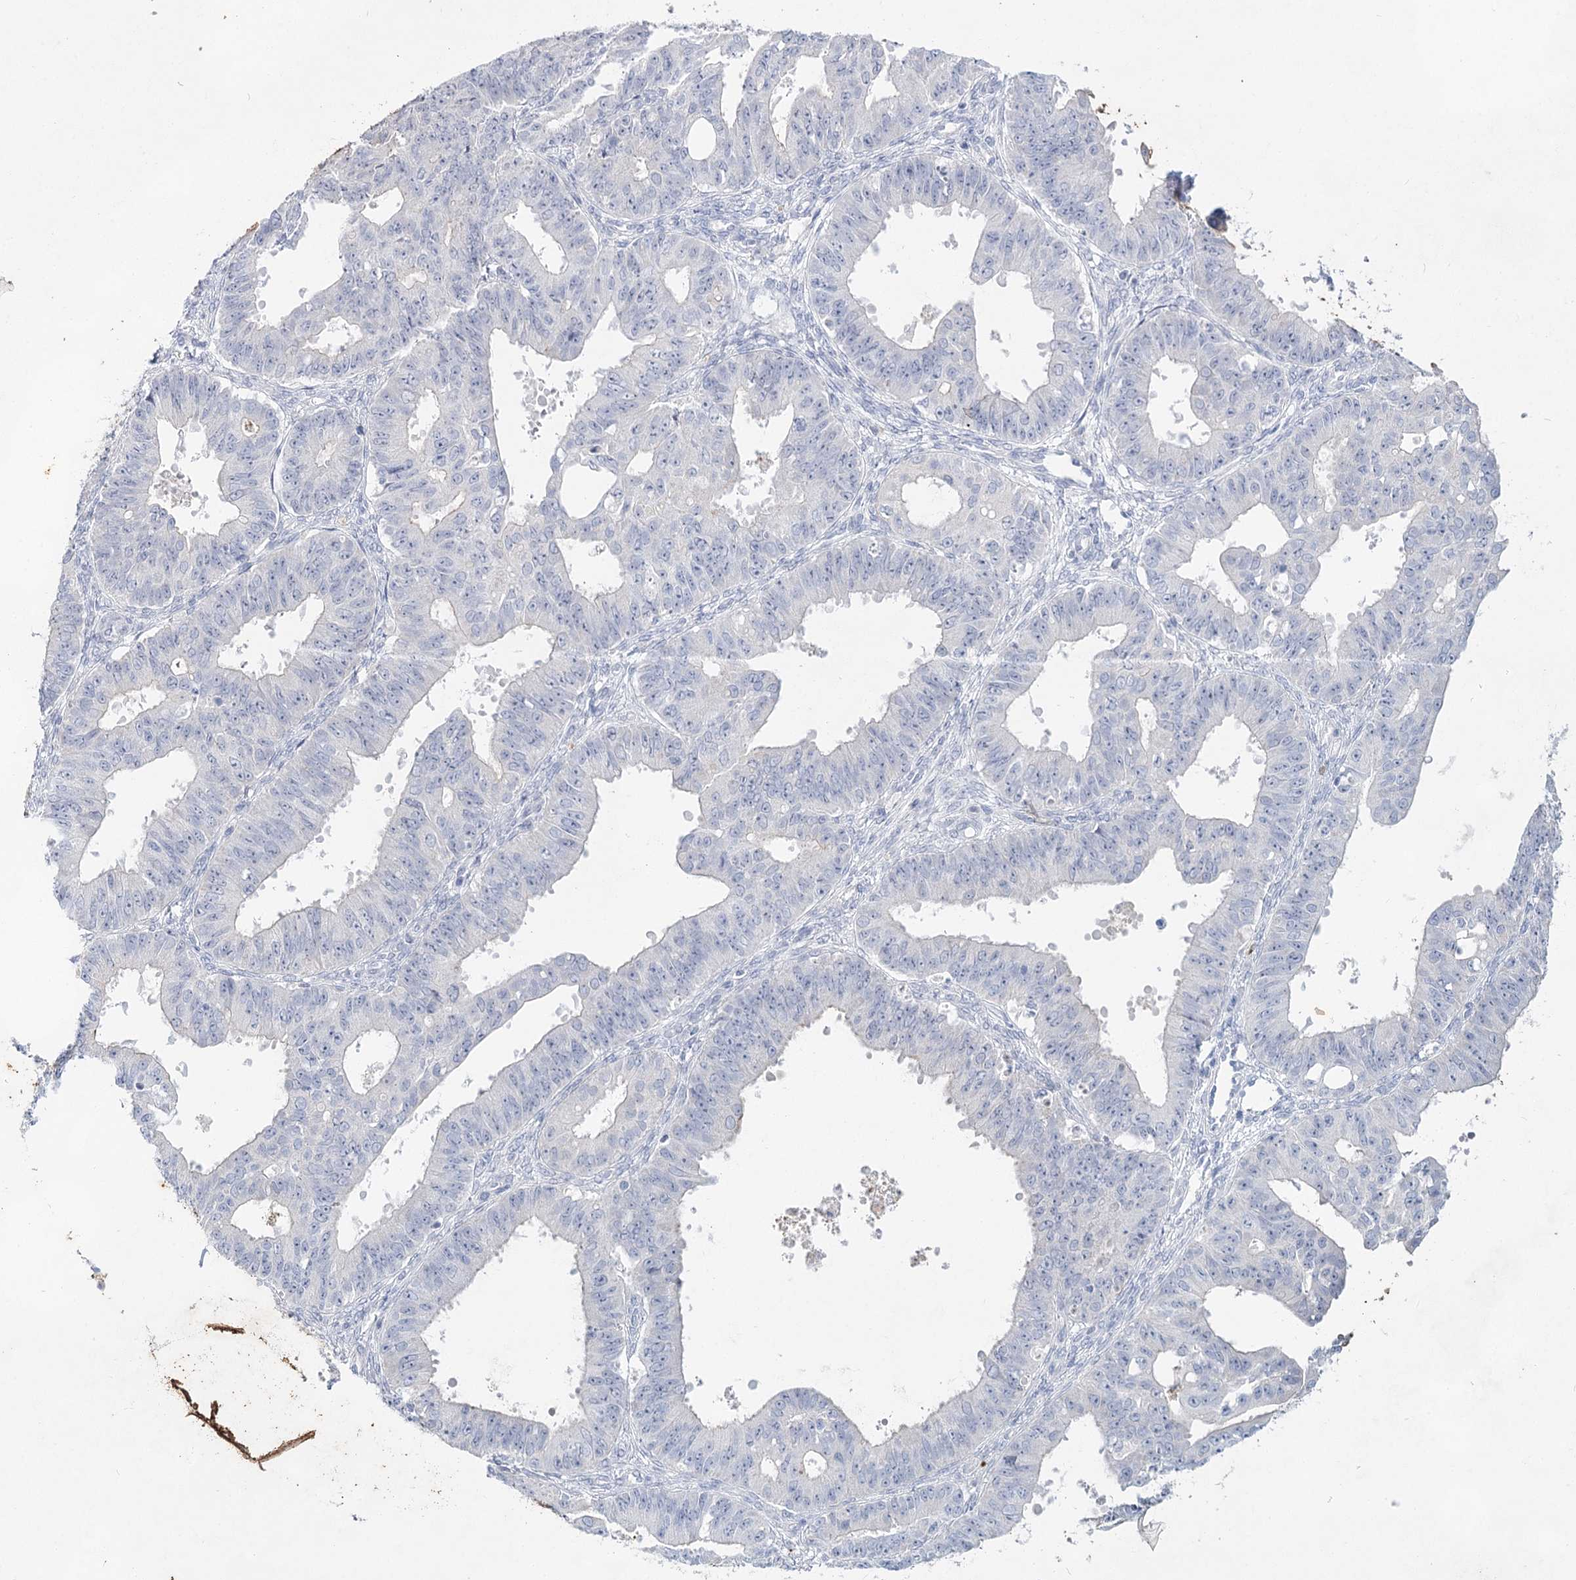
{"staining": {"intensity": "negative", "quantity": "none", "location": "none"}, "tissue": "ovarian cancer", "cell_type": "Tumor cells", "image_type": "cancer", "snomed": [{"axis": "morphology", "description": "Carcinoma, endometroid"}, {"axis": "topography", "description": "Appendix"}, {"axis": "topography", "description": "Ovary"}], "caption": "Immunohistochemistry image of endometroid carcinoma (ovarian) stained for a protein (brown), which shows no positivity in tumor cells.", "gene": "CCDC73", "patient": {"sex": "female", "age": 42}}